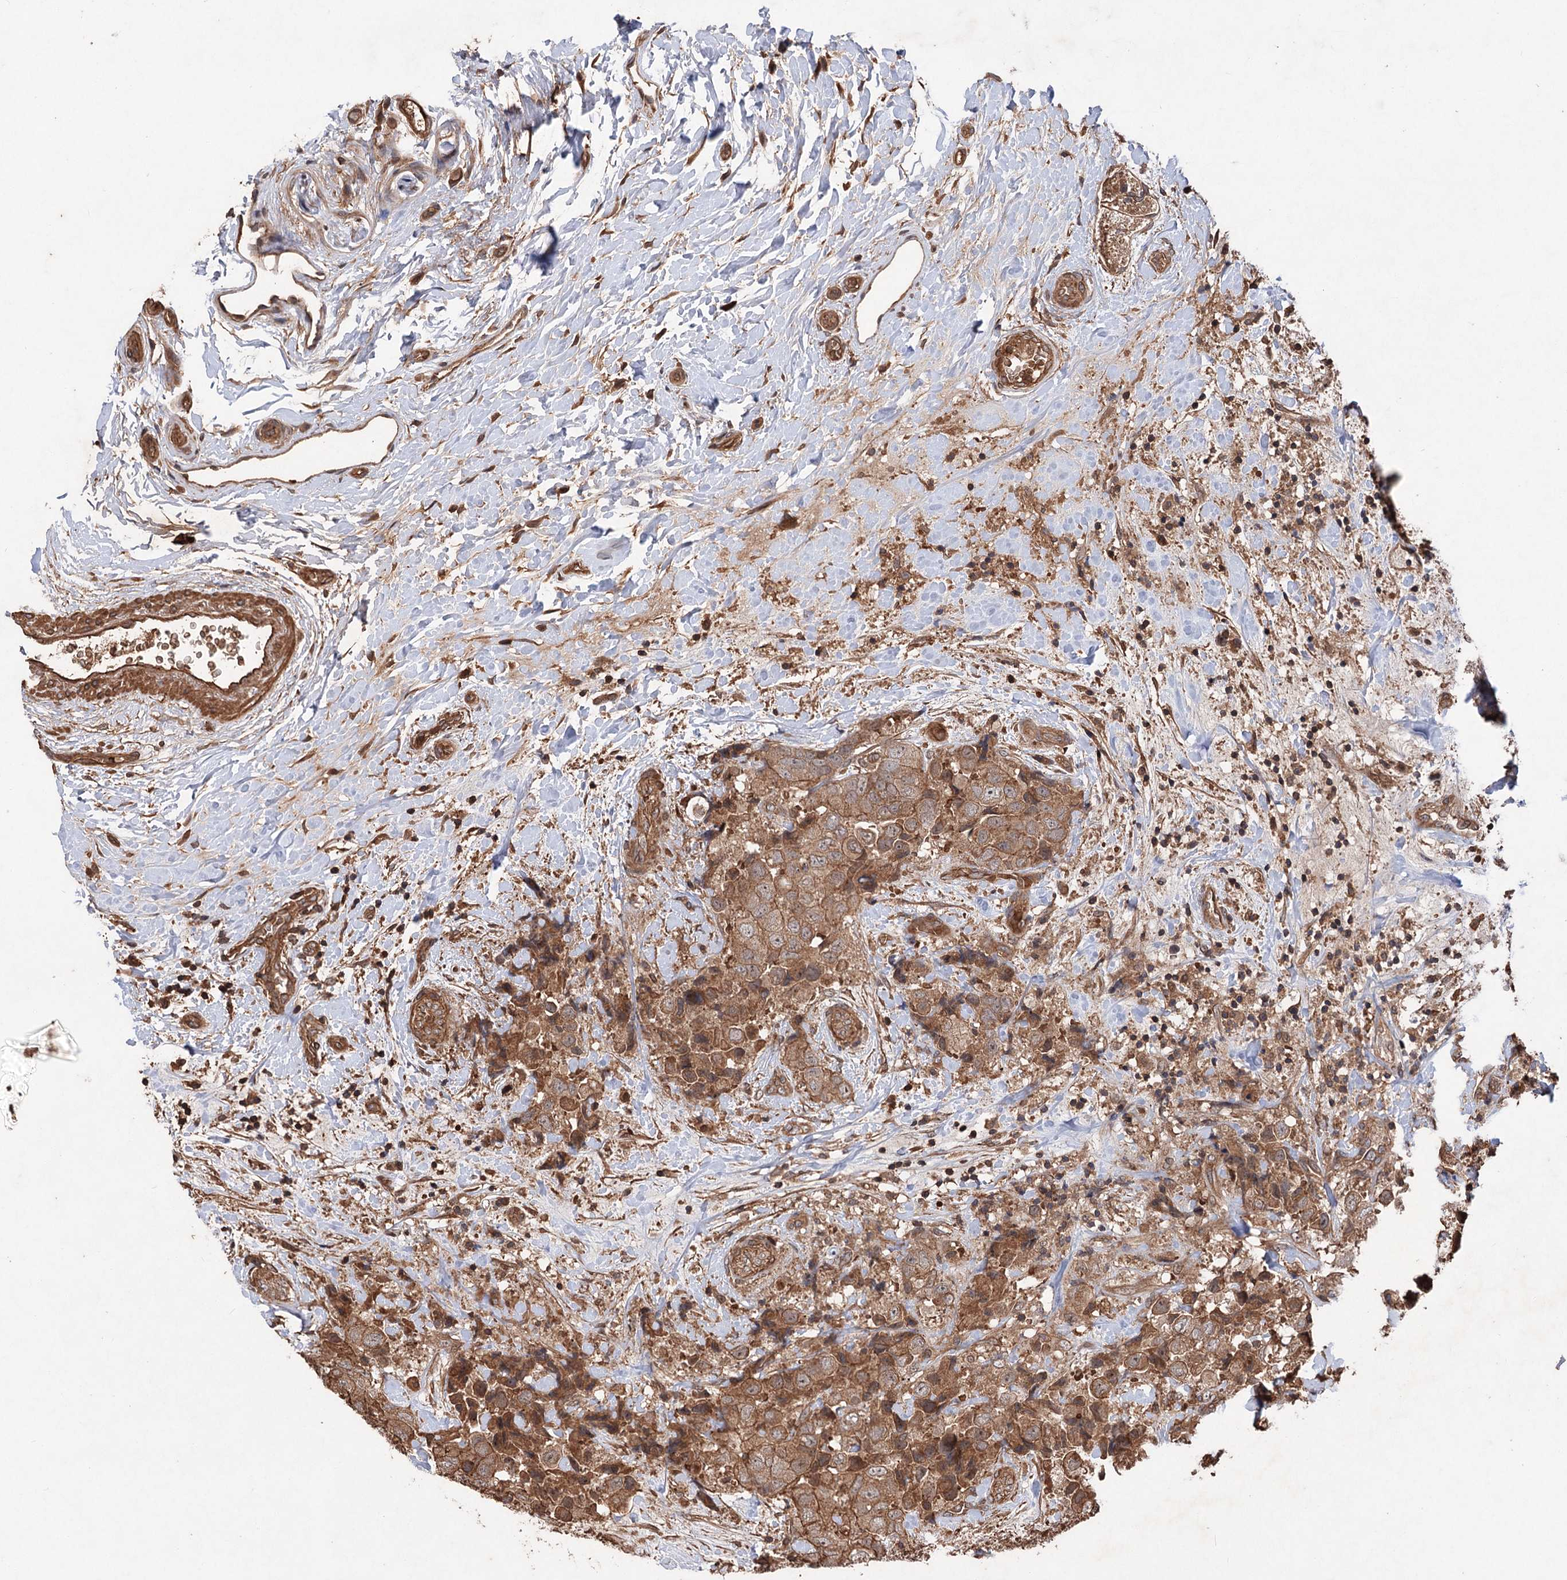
{"staining": {"intensity": "moderate", "quantity": ">75%", "location": "cytoplasmic/membranous"}, "tissue": "breast cancer", "cell_type": "Tumor cells", "image_type": "cancer", "snomed": [{"axis": "morphology", "description": "Duct carcinoma"}, {"axis": "topography", "description": "Breast"}], "caption": "The photomicrograph shows a brown stain indicating the presence of a protein in the cytoplasmic/membranous of tumor cells in breast cancer.", "gene": "ADK", "patient": {"sex": "female", "age": 62}}